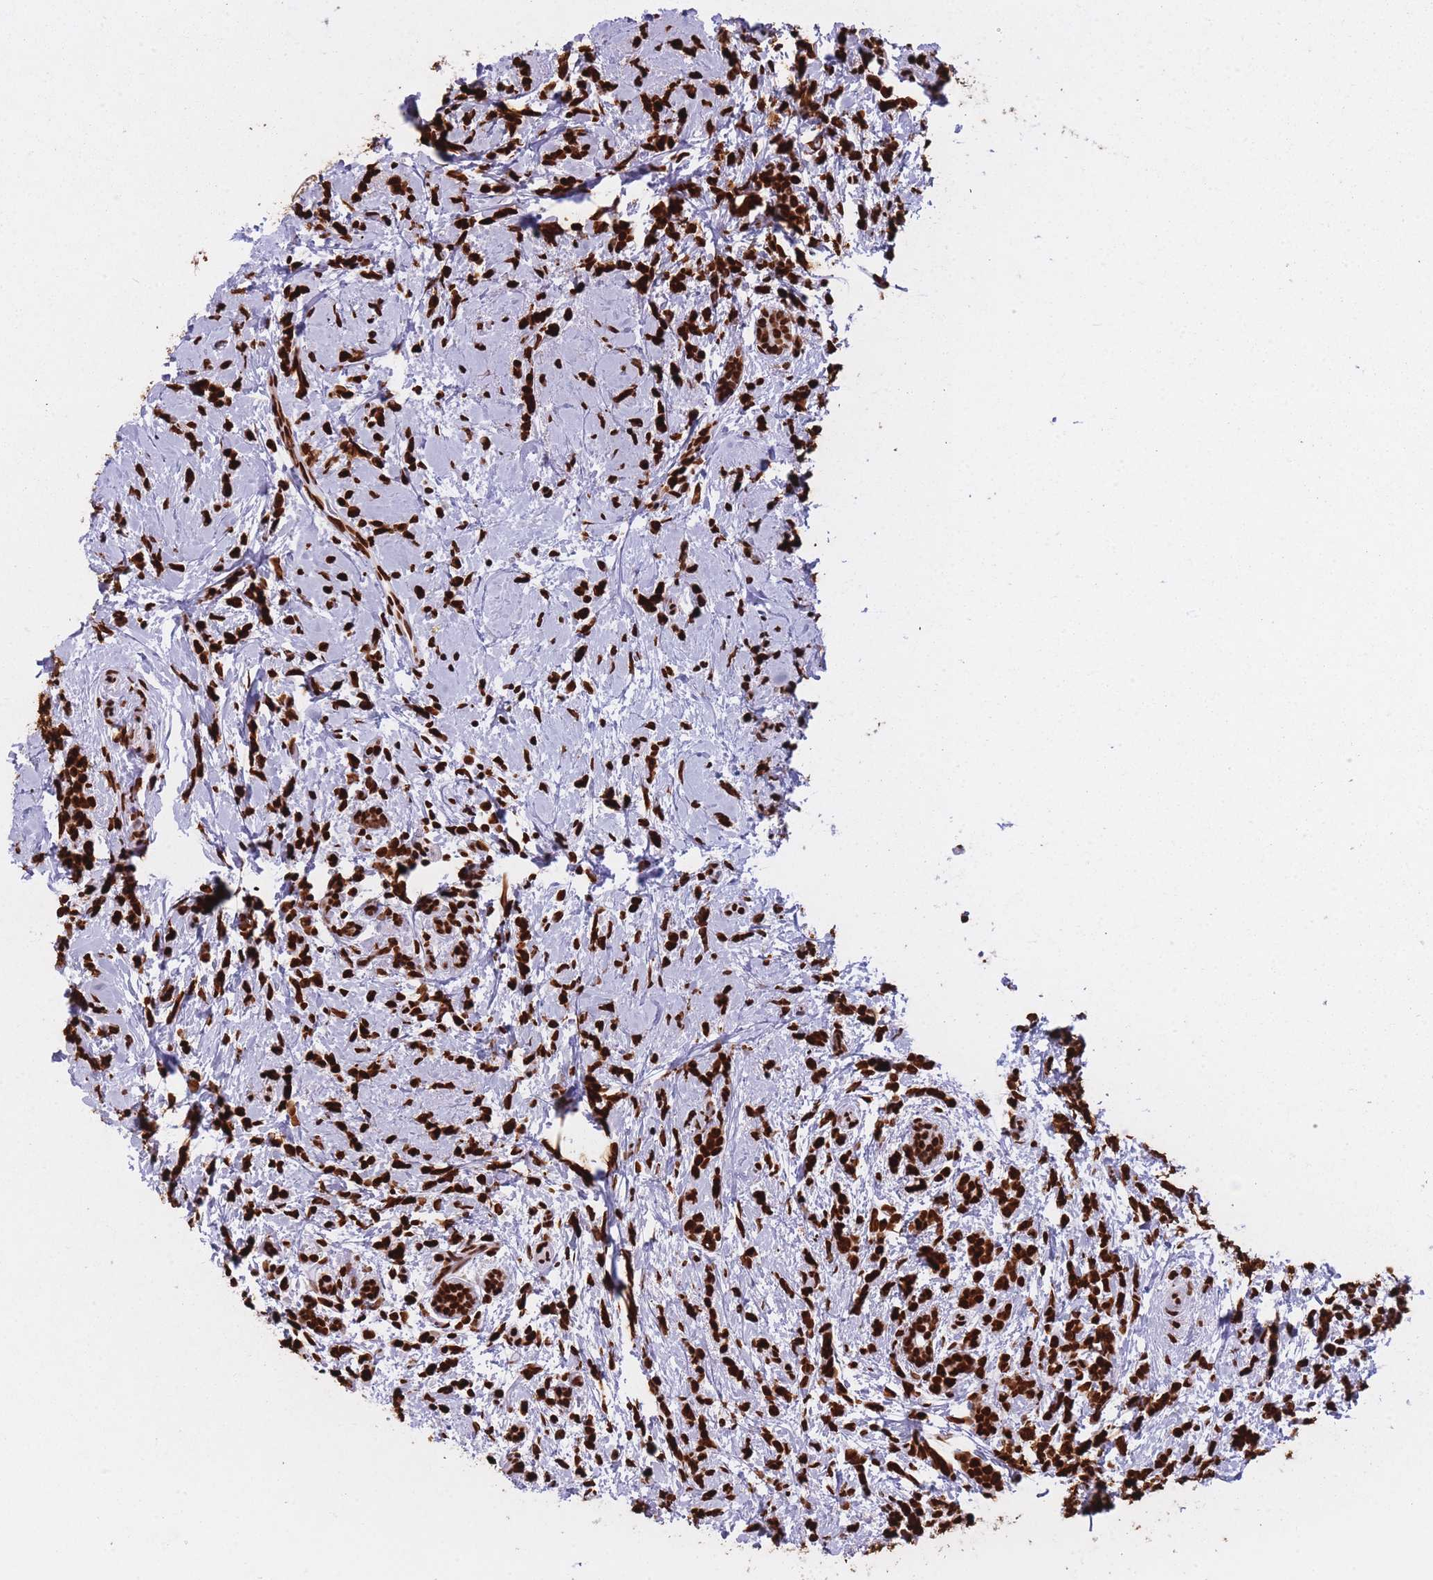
{"staining": {"intensity": "strong", "quantity": ">75%", "location": "nuclear"}, "tissue": "breast cancer", "cell_type": "Tumor cells", "image_type": "cancer", "snomed": [{"axis": "morphology", "description": "Lobular carcinoma"}, {"axis": "topography", "description": "Breast"}], "caption": "Immunohistochemistry staining of breast cancer, which shows high levels of strong nuclear positivity in approximately >75% of tumor cells indicating strong nuclear protein positivity. The staining was performed using DAB (brown) for protein detection and nuclei were counterstained in hematoxylin (blue).", "gene": "HNRNPUL1", "patient": {"sex": "female", "age": 58}}